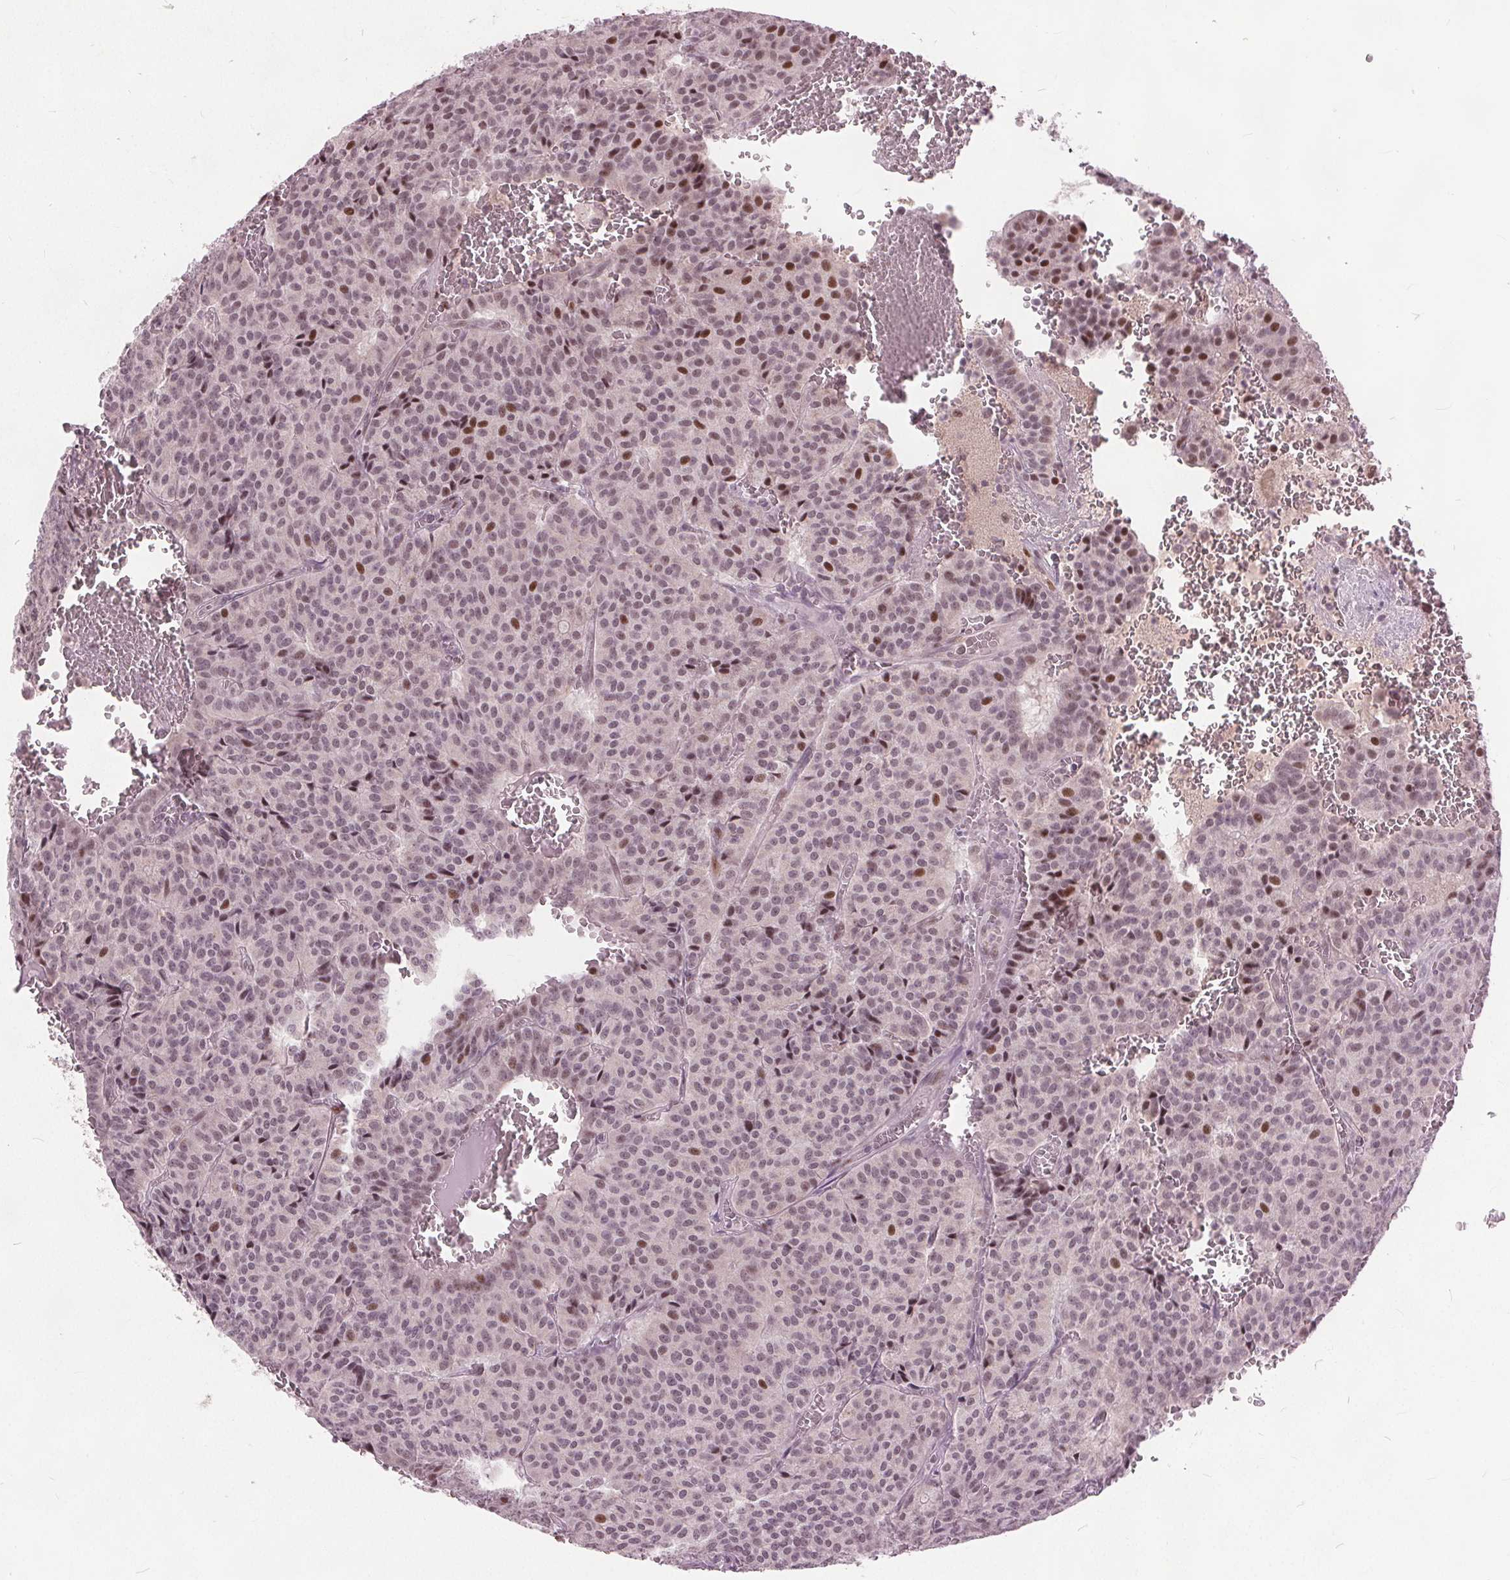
{"staining": {"intensity": "moderate", "quantity": "<25%", "location": "nuclear"}, "tissue": "carcinoid", "cell_type": "Tumor cells", "image_type": "cancer", "snomed": [{"axis": "morphology", "description": "Carcinoid, malignant, NOS"}, {"axis": "topography", "description": "Lung"}], "caption": "Human carcinoid stained with a brown dye shows moderate nuclear positive expression in approximately <25% of tumor cells.", "gene": "TTC34", "patient": {"sex": "male", "age": 70}}